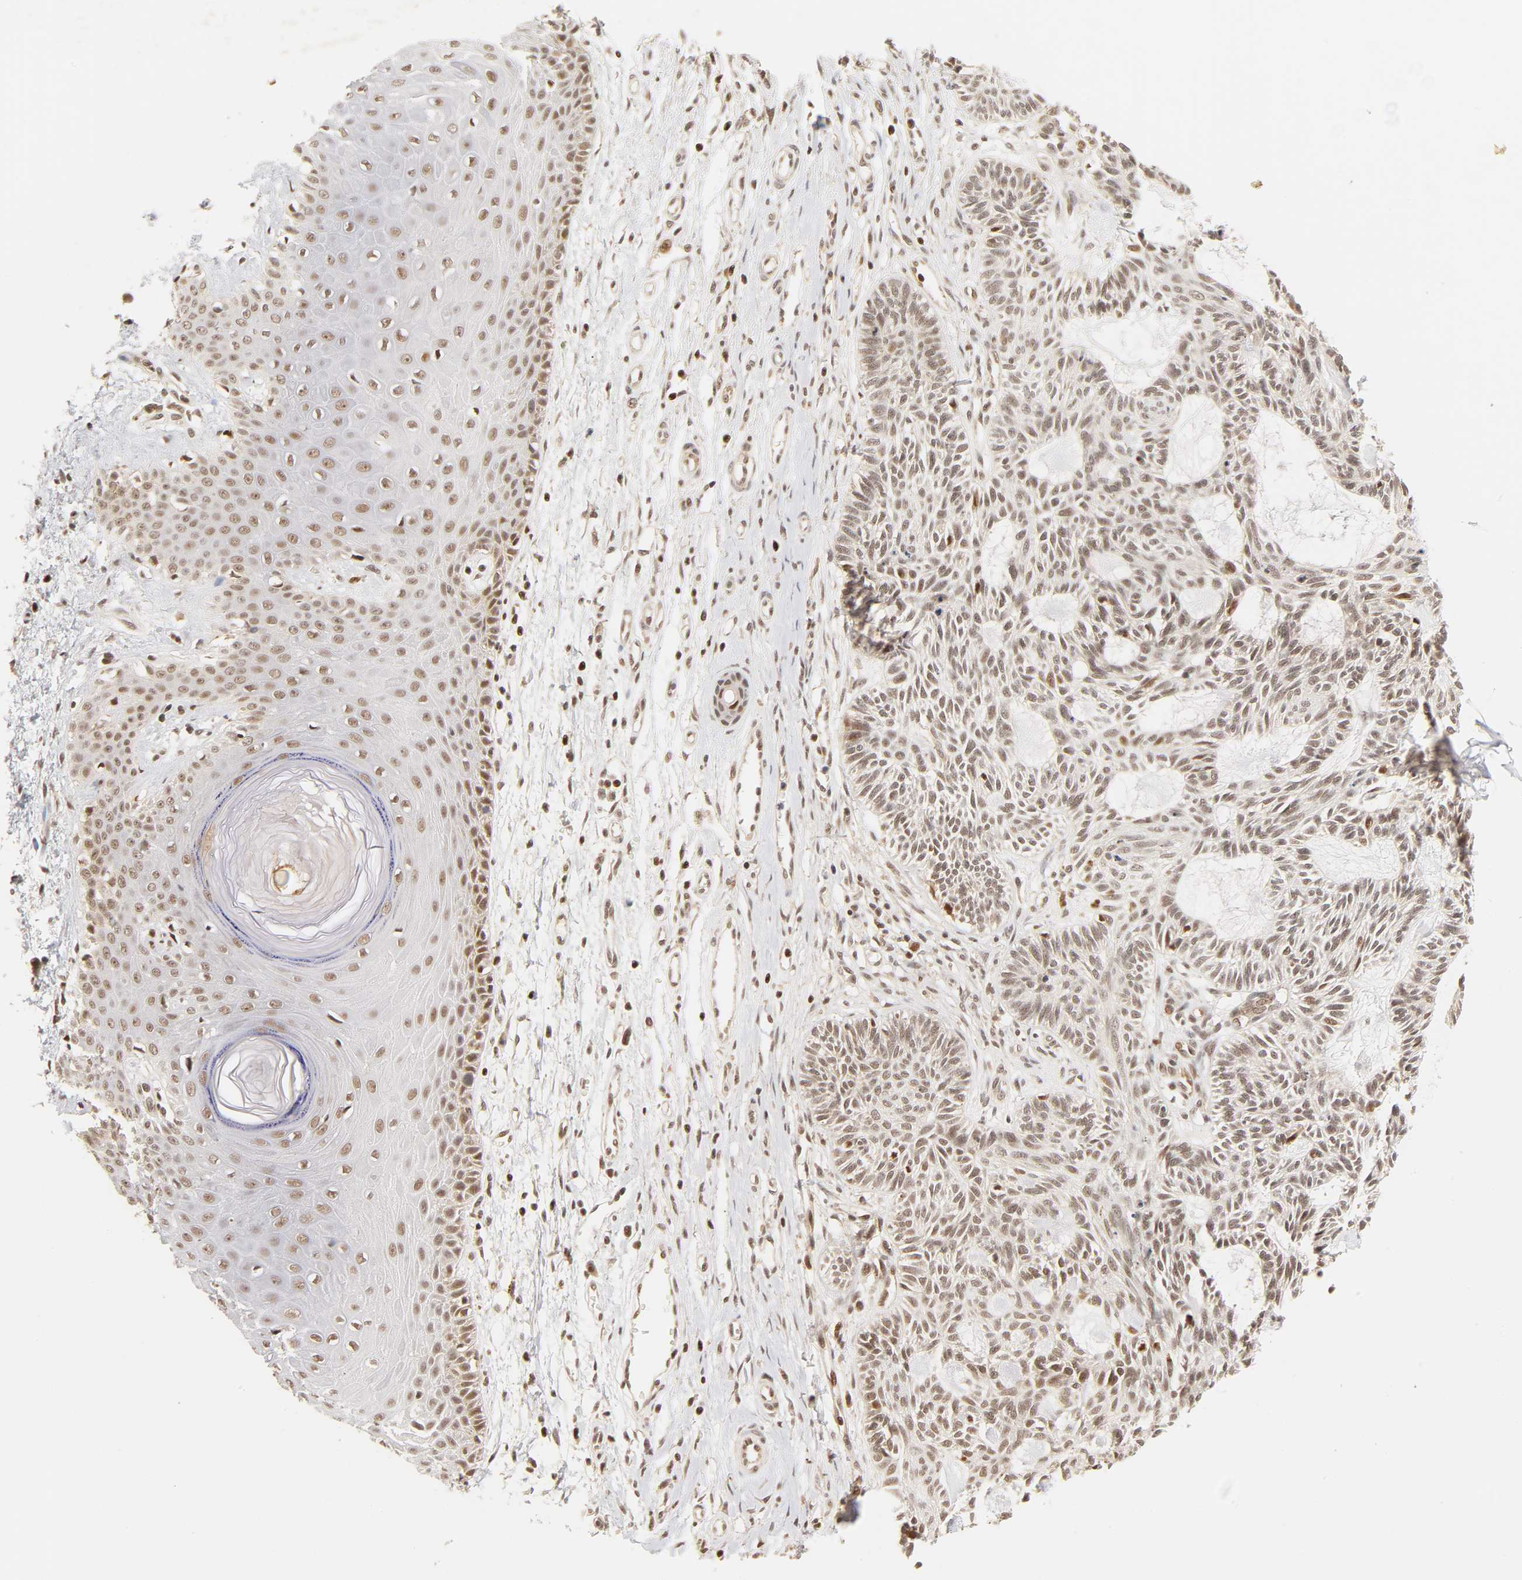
{"staining": {"intensity": "weak", "quantity": "25%-75%", "location": "cytoplasmic/membranous,nuclear"}, "tissue": "skin cancer", "cell_type": "Tumor cells", "image_type": "cancer", "snomed": [{"axis": "morphology", "description": "Basal cell carcinoma"}, {"axis": "topography", "description": "Skin"}], "caption": "Immunohistochemical staining of skin cancer demonstrates low levels of weak cytoplasmic/membranous and nuclear positivity in about 25%-75% of tumor cells.", "gene": "TAF10", "patient": {"sex": "male", "age": 67}}